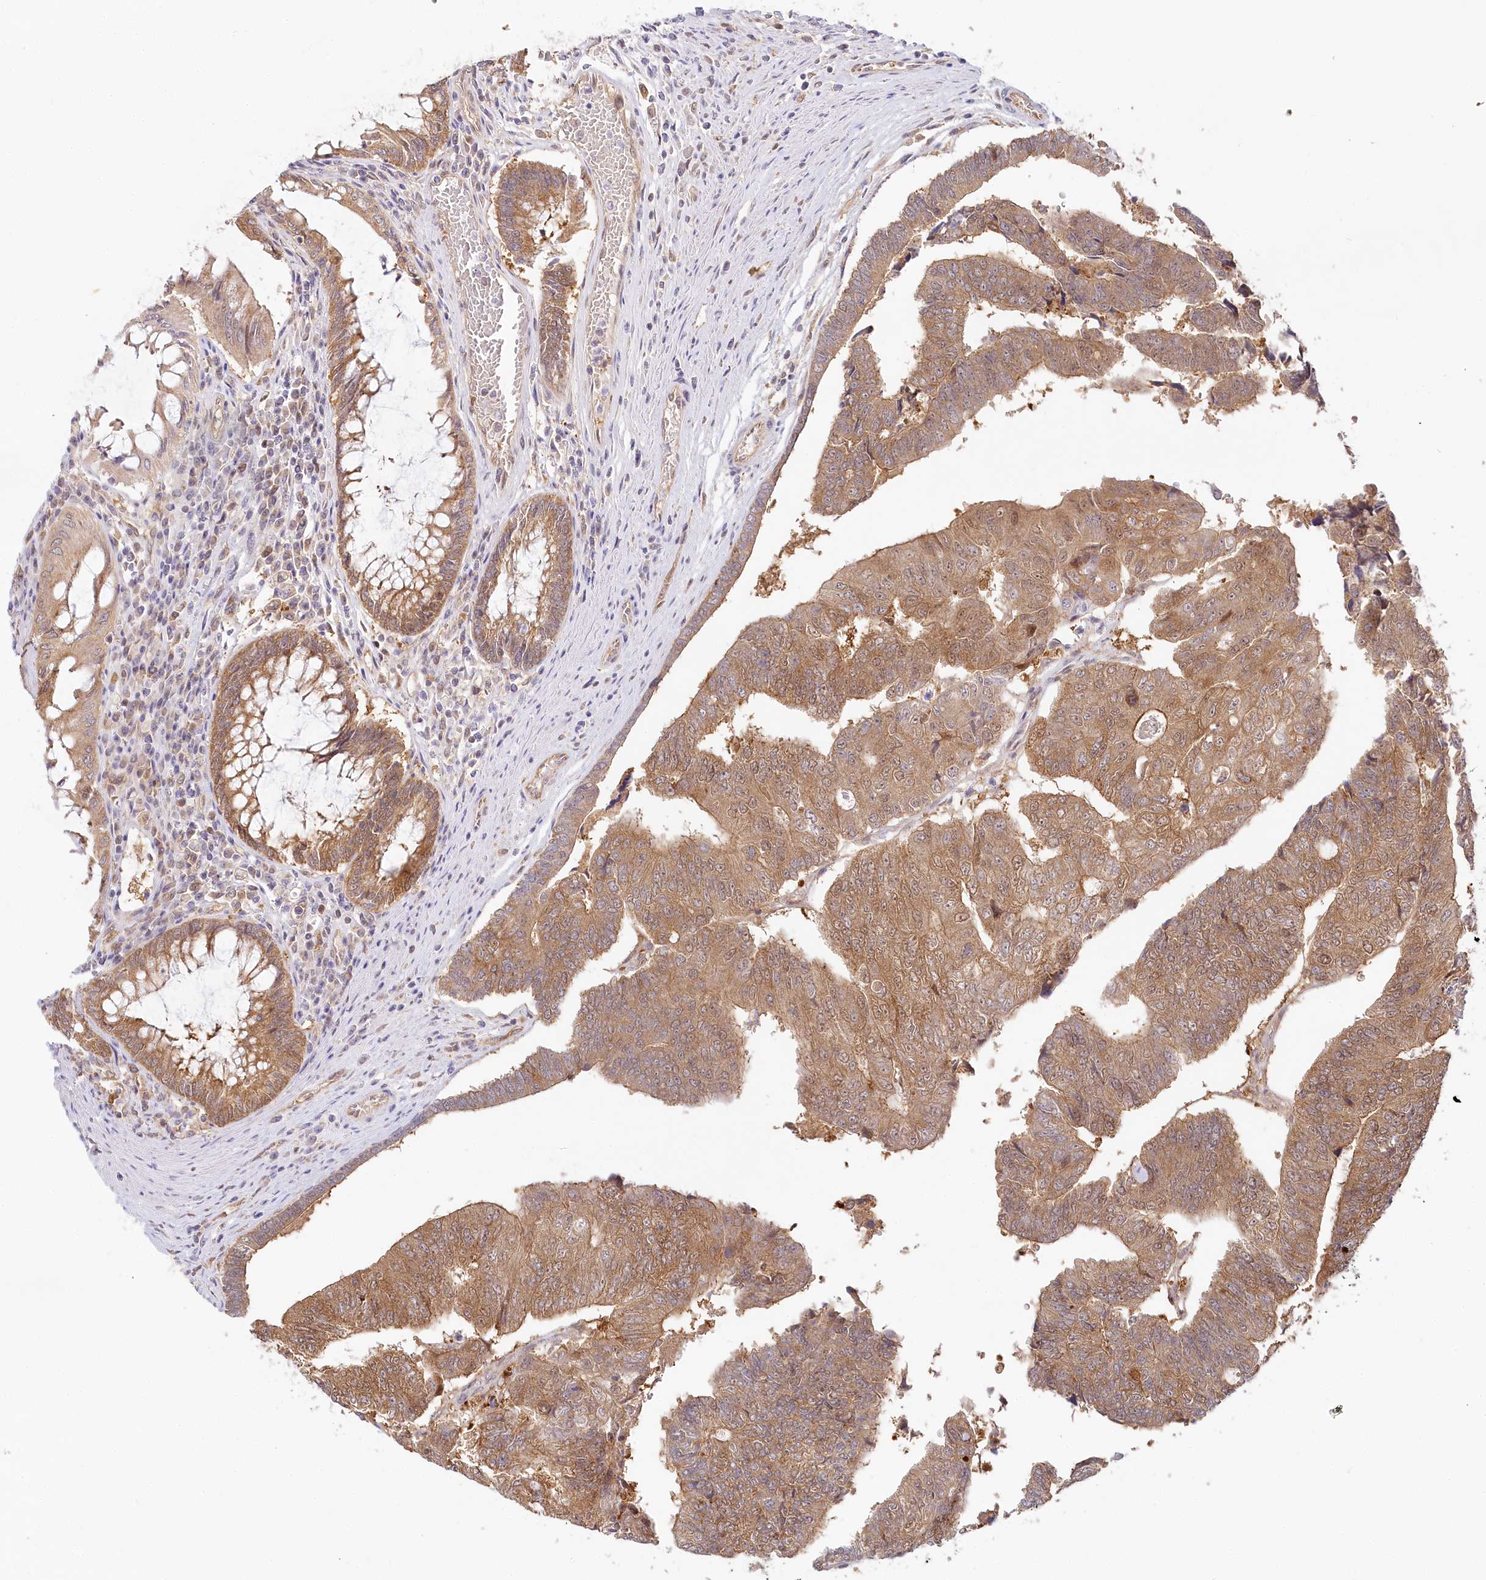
{"staining": {"intensity": "moderate", "quantity": ">75%", "location": "cytoplasmic/membranous"}, "tissue": "colorectal cancer", "cell_type": "Tumor cells", "image_type": "cancer", "snomed": [{"axis": "morphology", "description": "Adenocarcinoma, NOS"}, {"axis": "topography", "description": "Colon"}], "caption": "This image exhibits immunohistochemistry staining of human colorectal cancer, with medium moderate cytoplasmic/membranous positivity in approximately >75% of tumor cells.", "gene": "INPP4B", "patient": {"sex": "female", "age": 67}}